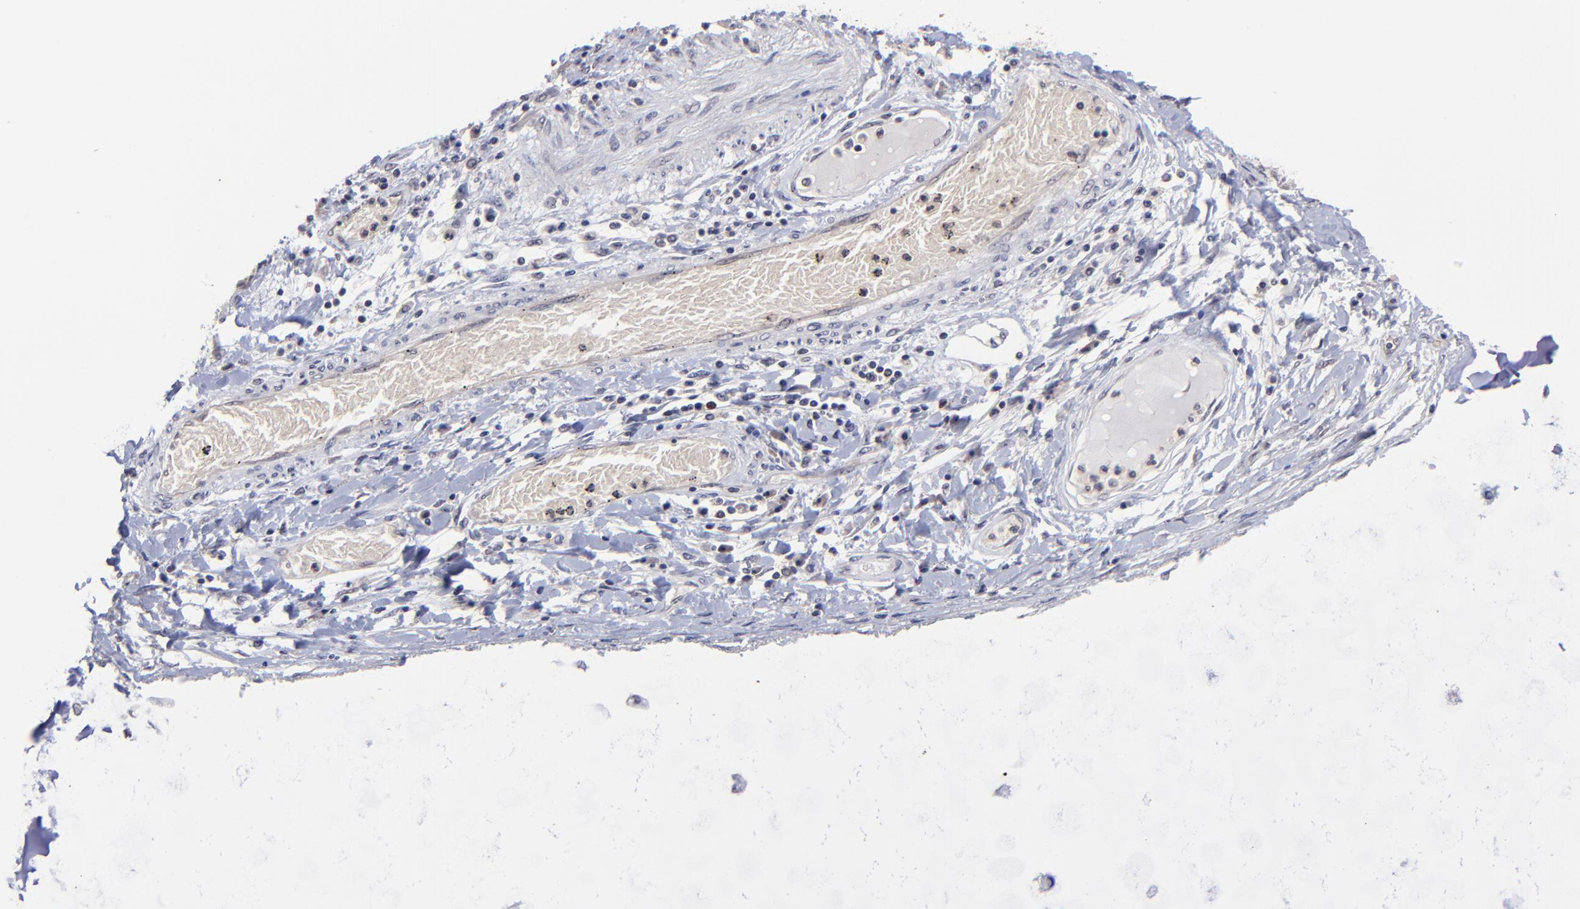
{"staining": {"intensity": "negative", "quantity": "none", "location": "none"}, "tissue": "adipose tissue", "cell_type": "Adipocytes", "image_type": "normal", "snomed": [{"axis": "morphology", "description": "Normal tissue, NOS"}, {"axis": "morphology", "description": "Adenocarcinoma, NOS"}, {"axis": "topography", "description": "Cartilage tissue"}, {"axis": "topography", "description": "Lung"}], "caption": "Adipocytes show no significant protein staining in unremarkable adipose tissue. Nuclei are stained in blue.", "gene": "ZNF419", "patient": {"sex": "female", "age": 67}}